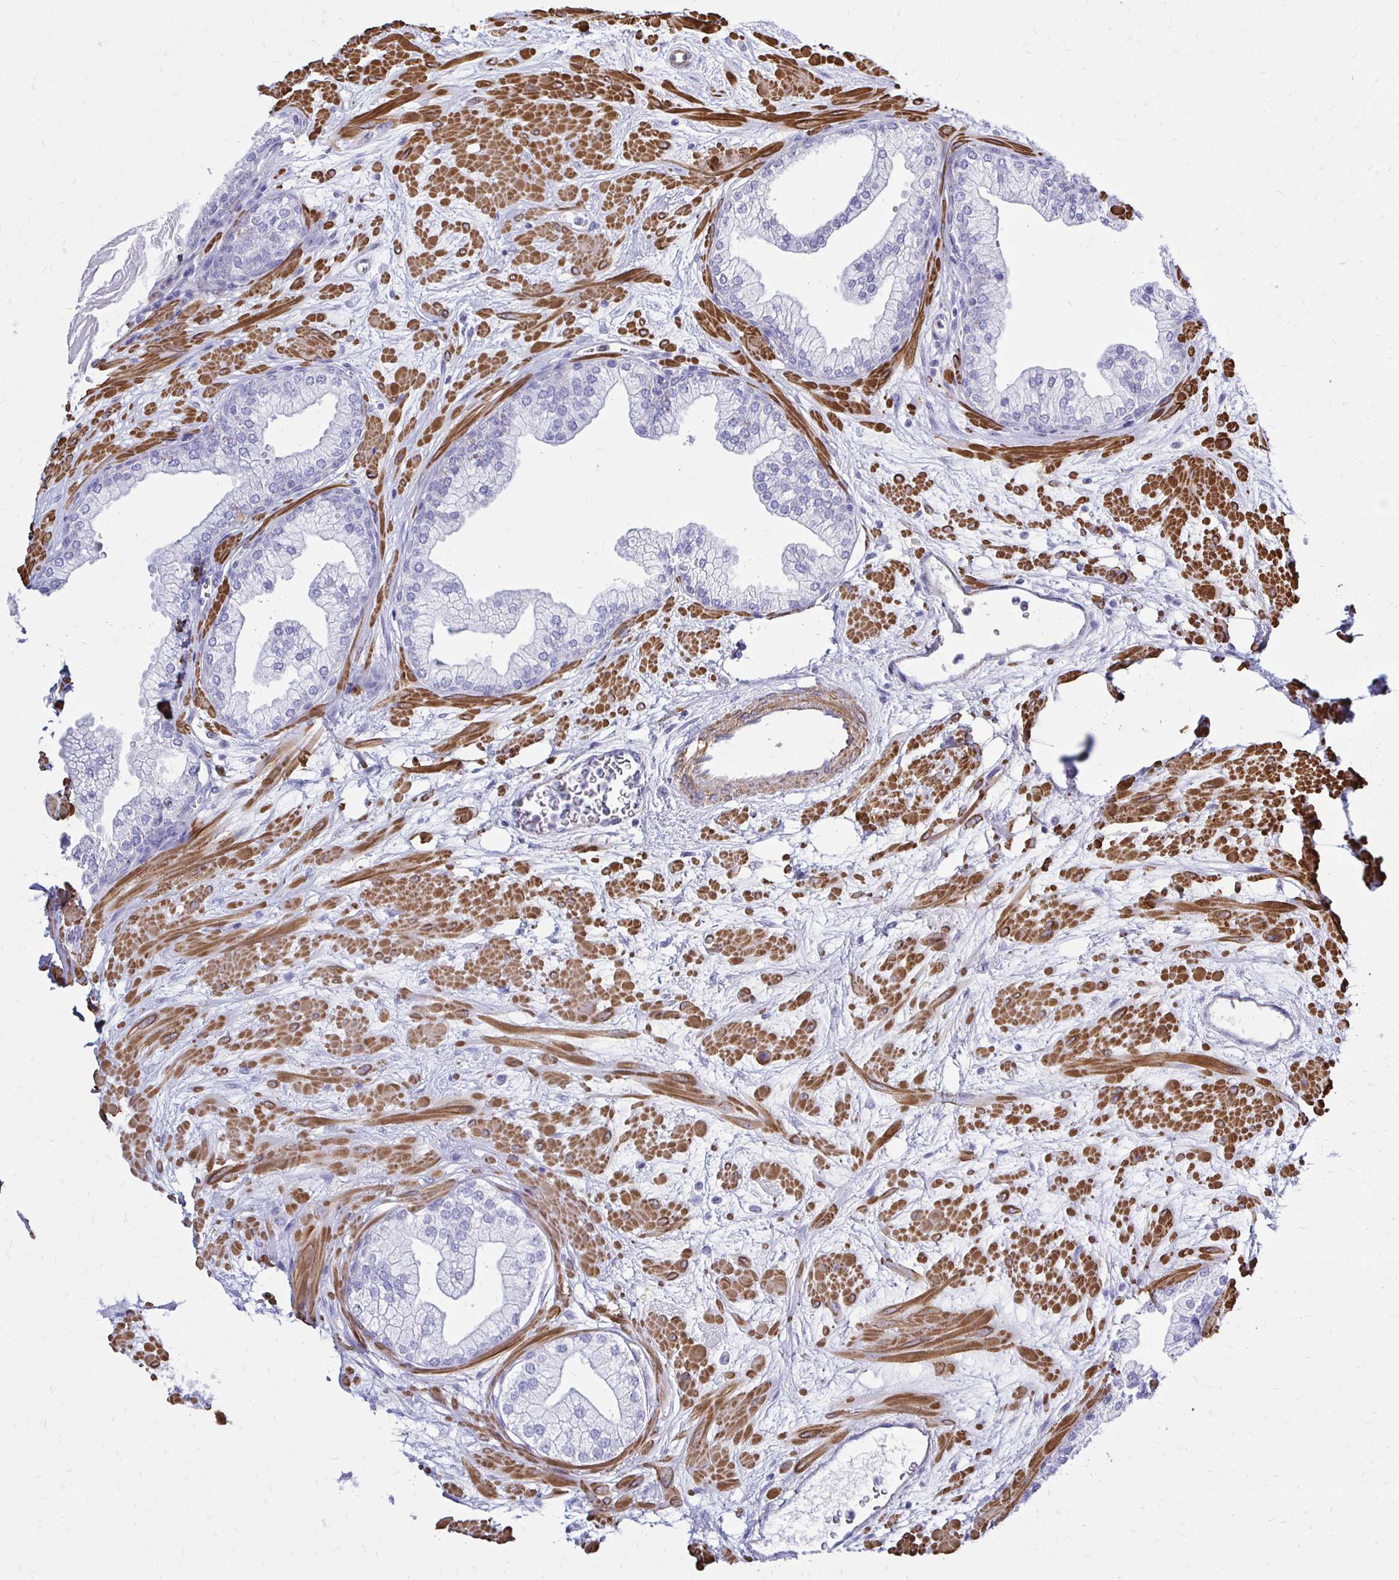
{"staining": {"intensity": "negative", "quantity": "none", "location": "none"}, "tissue": "prostate", "cell_type": "Glandular cells", "image_type": "normal", "snomed": [{"axis": "morphology", "description": "Normal tissue, NOS"}, {"axis": "topography", "description": "Prostate"}, {"axis": "topography", "description": "Peripheral nerve tissue"}], "caption": "Glandular cells are negative for brown protein staining in benign prostate. (DAB (3,3'-diaminobenzidine) IHC with hematoxylin counter stain).", "gene": "CTPS1", "patient": {"sex": "male", "age": 61}}